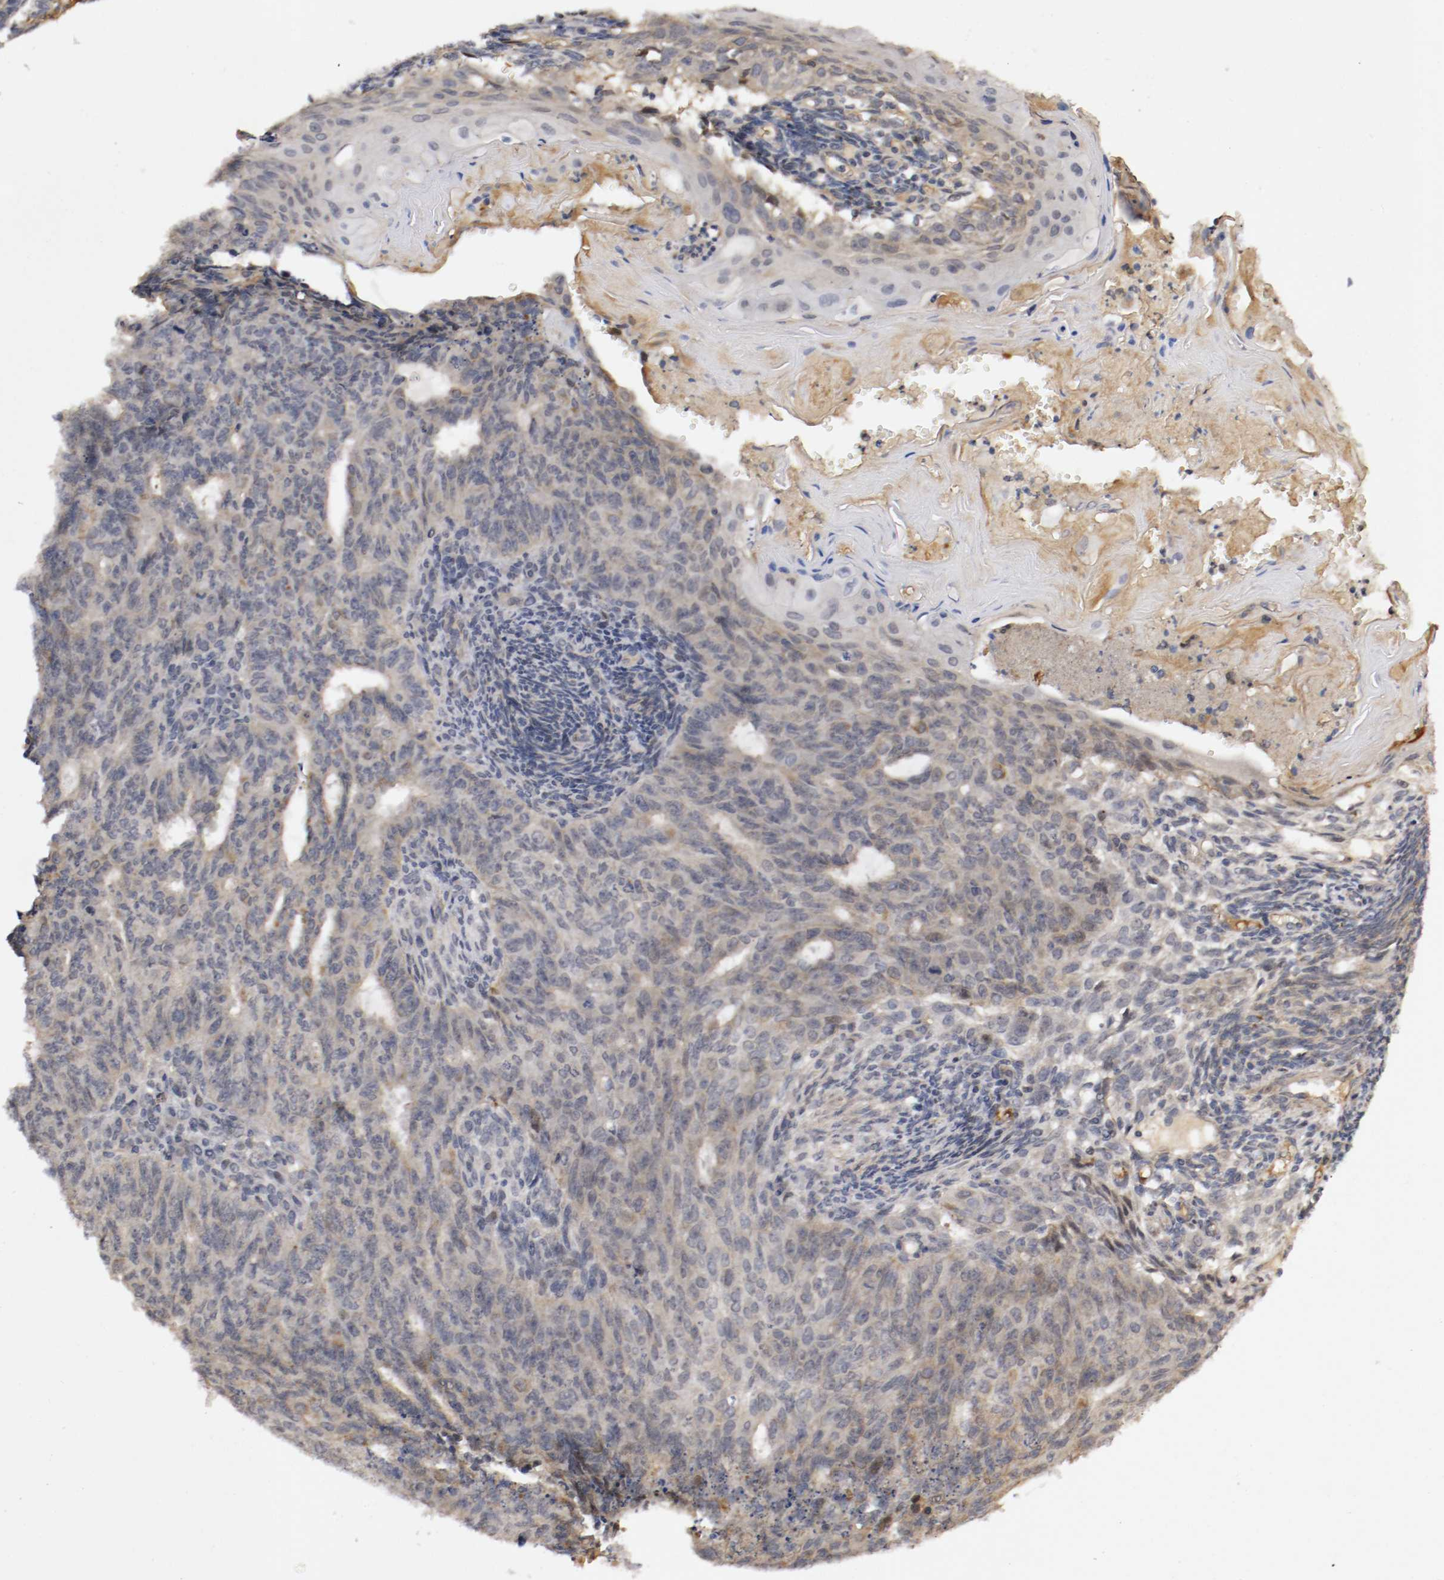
{"staining": {"intensity": "weak", "quantity": "25%-75%", "location": "cytoplasmic/membranous"}, "tissue": "endometrial cancer", "cell_type": "Tumor cells", "image_type": "cancer", "snomed": [{"axis": "morphology", "description": "Neoplasm, malignant, NOS"}, {"axis": "topography", "description": "Endometrium"}], "caption": "Tumor cells display low levels of weak cytoplasmic/membranous expression in about 25%-75% of cells in human endometrial neoplasm (malignant). Nuclei are stained in blue.", "gene": "TNFRSF1B", "patient": {"sex": "female", "age": 74}}